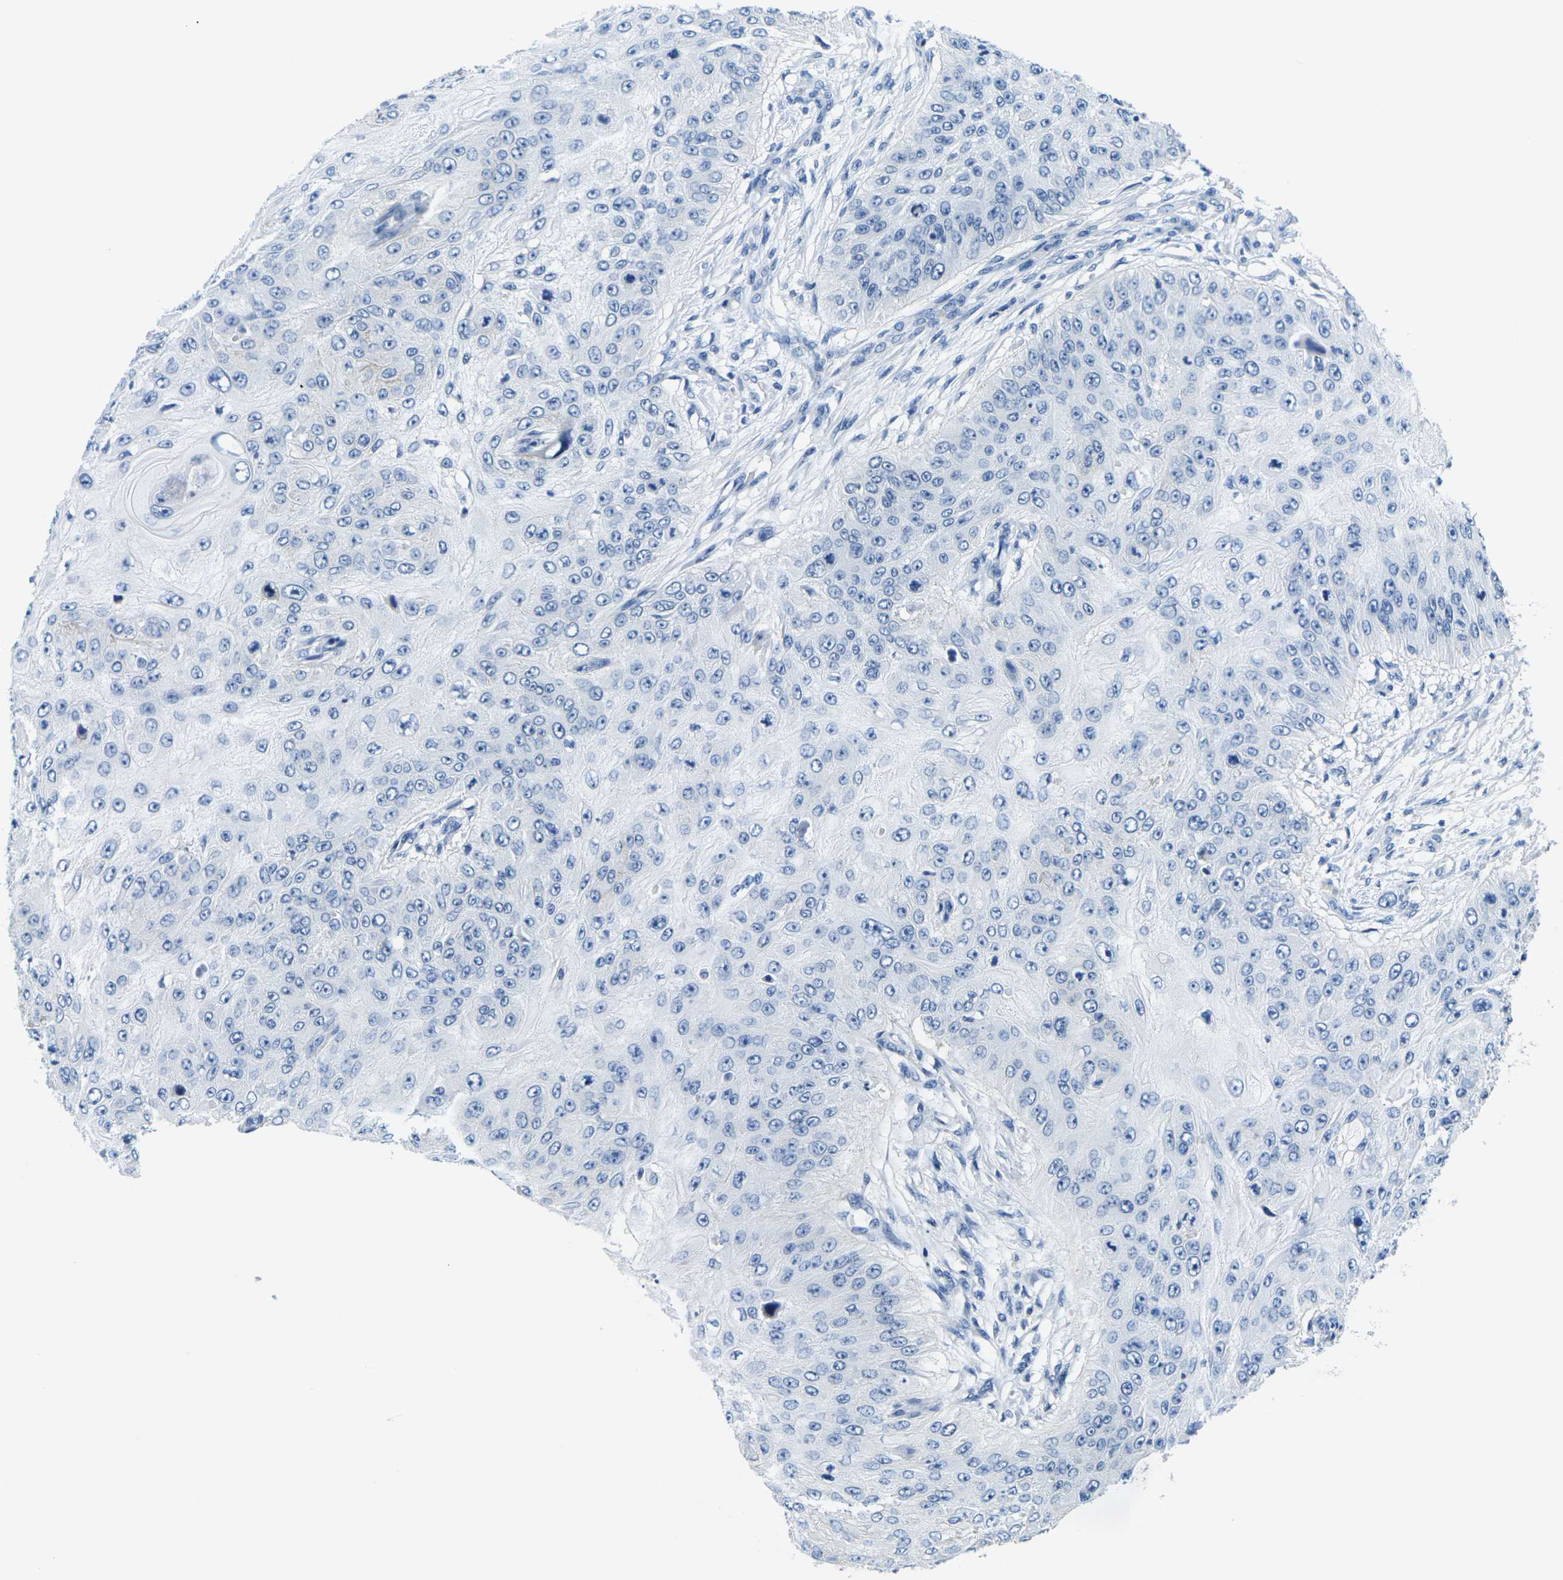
{"staining": {"intensity": "negative", "quantity": "none", "location": "none"}, "tissue": "skin cancer", "cell_type": "Tumor cells", "image_type": "cancer", "snomed": [{"axis": "morphology", "description": "Squamous cell carcinoma, NOS"}, {"axis": "topography", "description": "Skin"}], "caption": "This histopathology image is of skin cancer (squamous cell carcinoma) stained with IHC to label a protein in brown with the nuclei are counter-stained blue. There is no expression in tumor cells. (DAB (3,3'-diaminobenzidine) immunohistochemistry (IHC) visualized using brightfield microscopy, high magnification).", "gene": "FAM3D", "patient": {"sex": "female", "age": 80}}